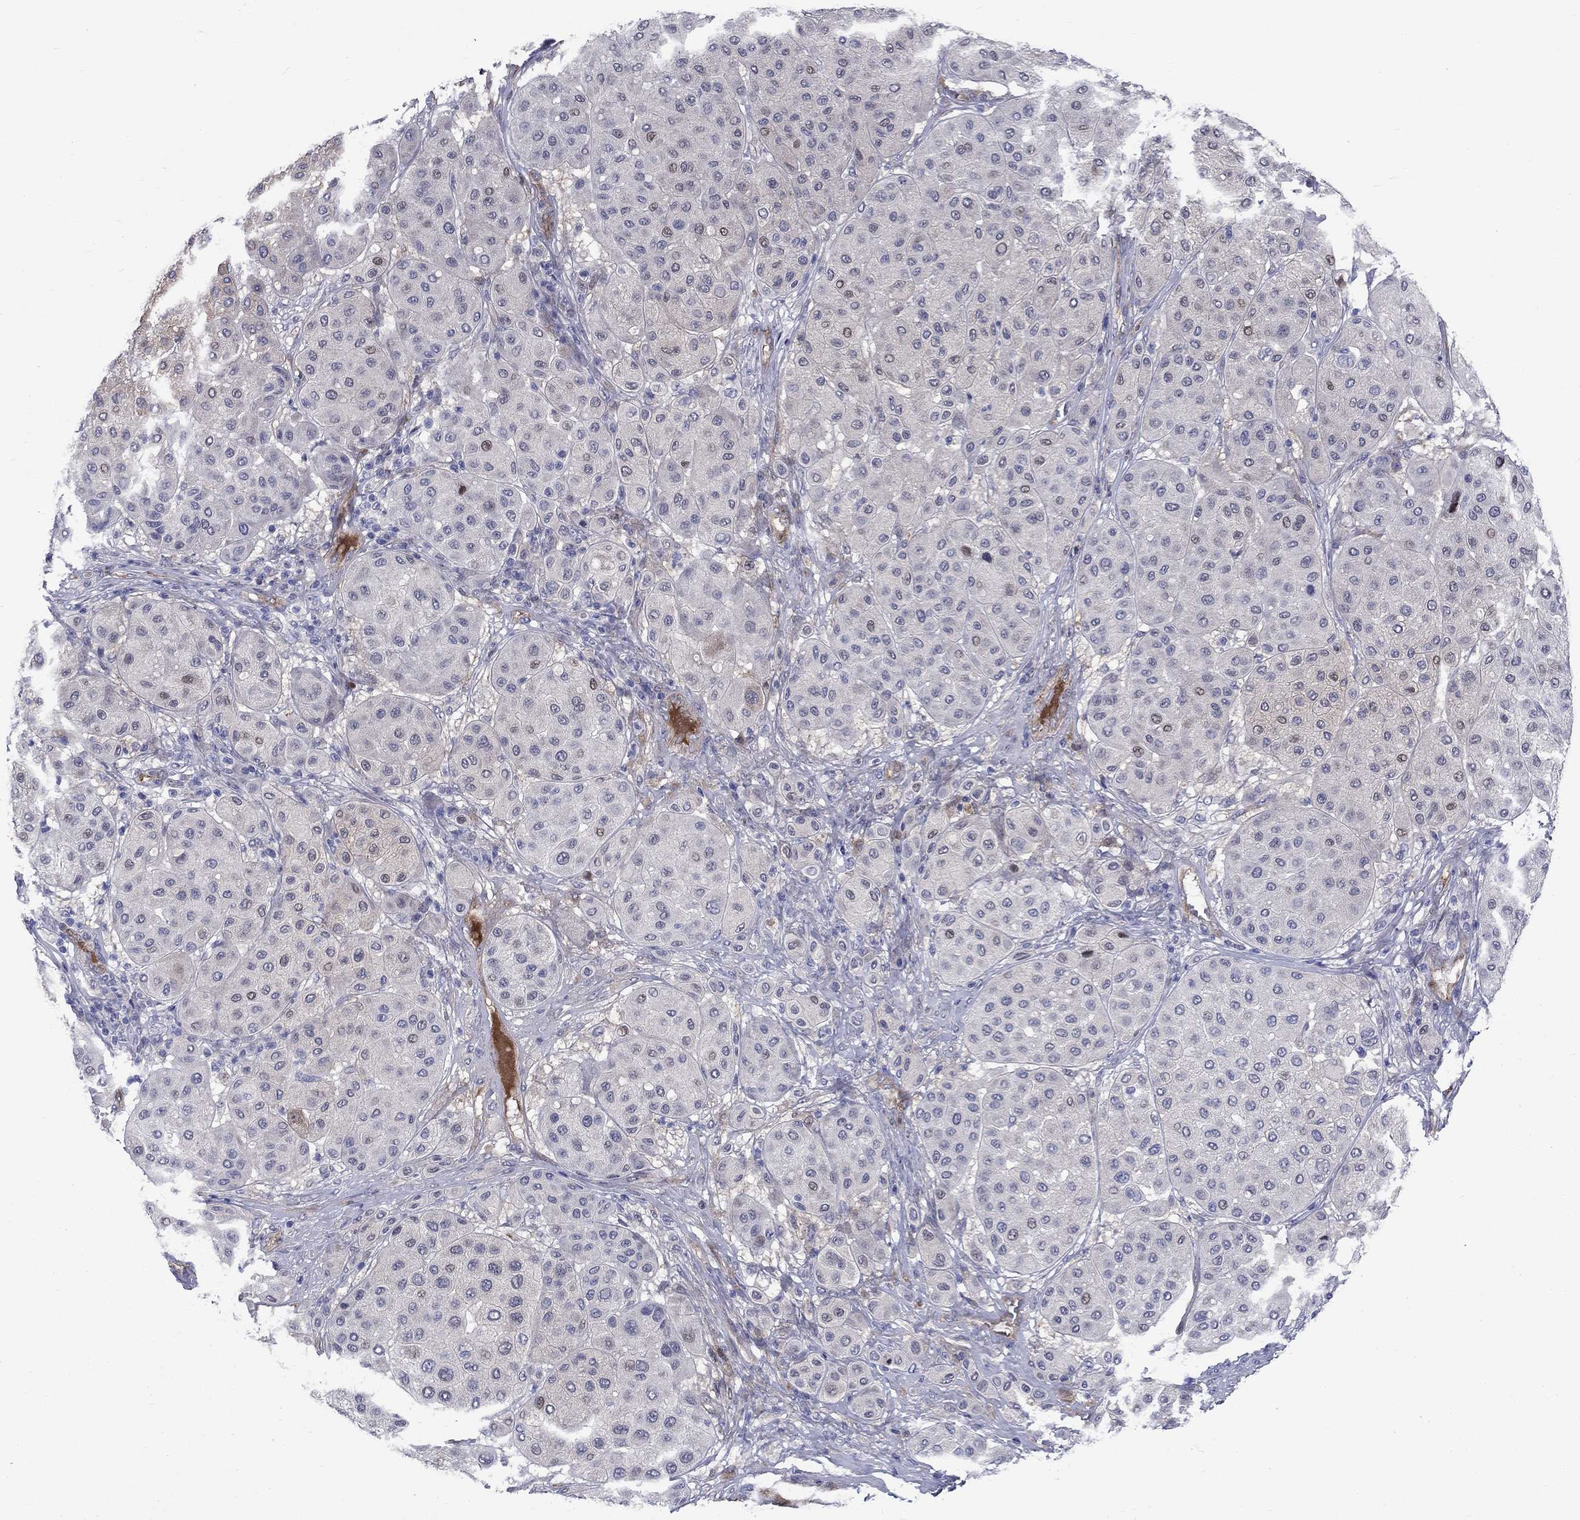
{"staining": {"intensity": "weak", "quantity": "<25%", "location": "nuclear"}, "tissue": "melanoma", "cell_type": "Tumor cells", "image_type": "cancer", "snomed": [{"axis": "morphology", "description": "Malignant melanoma, Metastatic site"}, {"axis": "topography", "description": "Smooth muscle"}], "caption": "Immunohistochemical staining of malignant melanoma (metastatic site) demonstrates no significant positivity in tumor cells. The staining is performed using DAB brown chromogen with nuclei counter-stained in using hematoxylin.", "gene": "SLC1A1", "patient": {"sex": "male", "age": 41}}